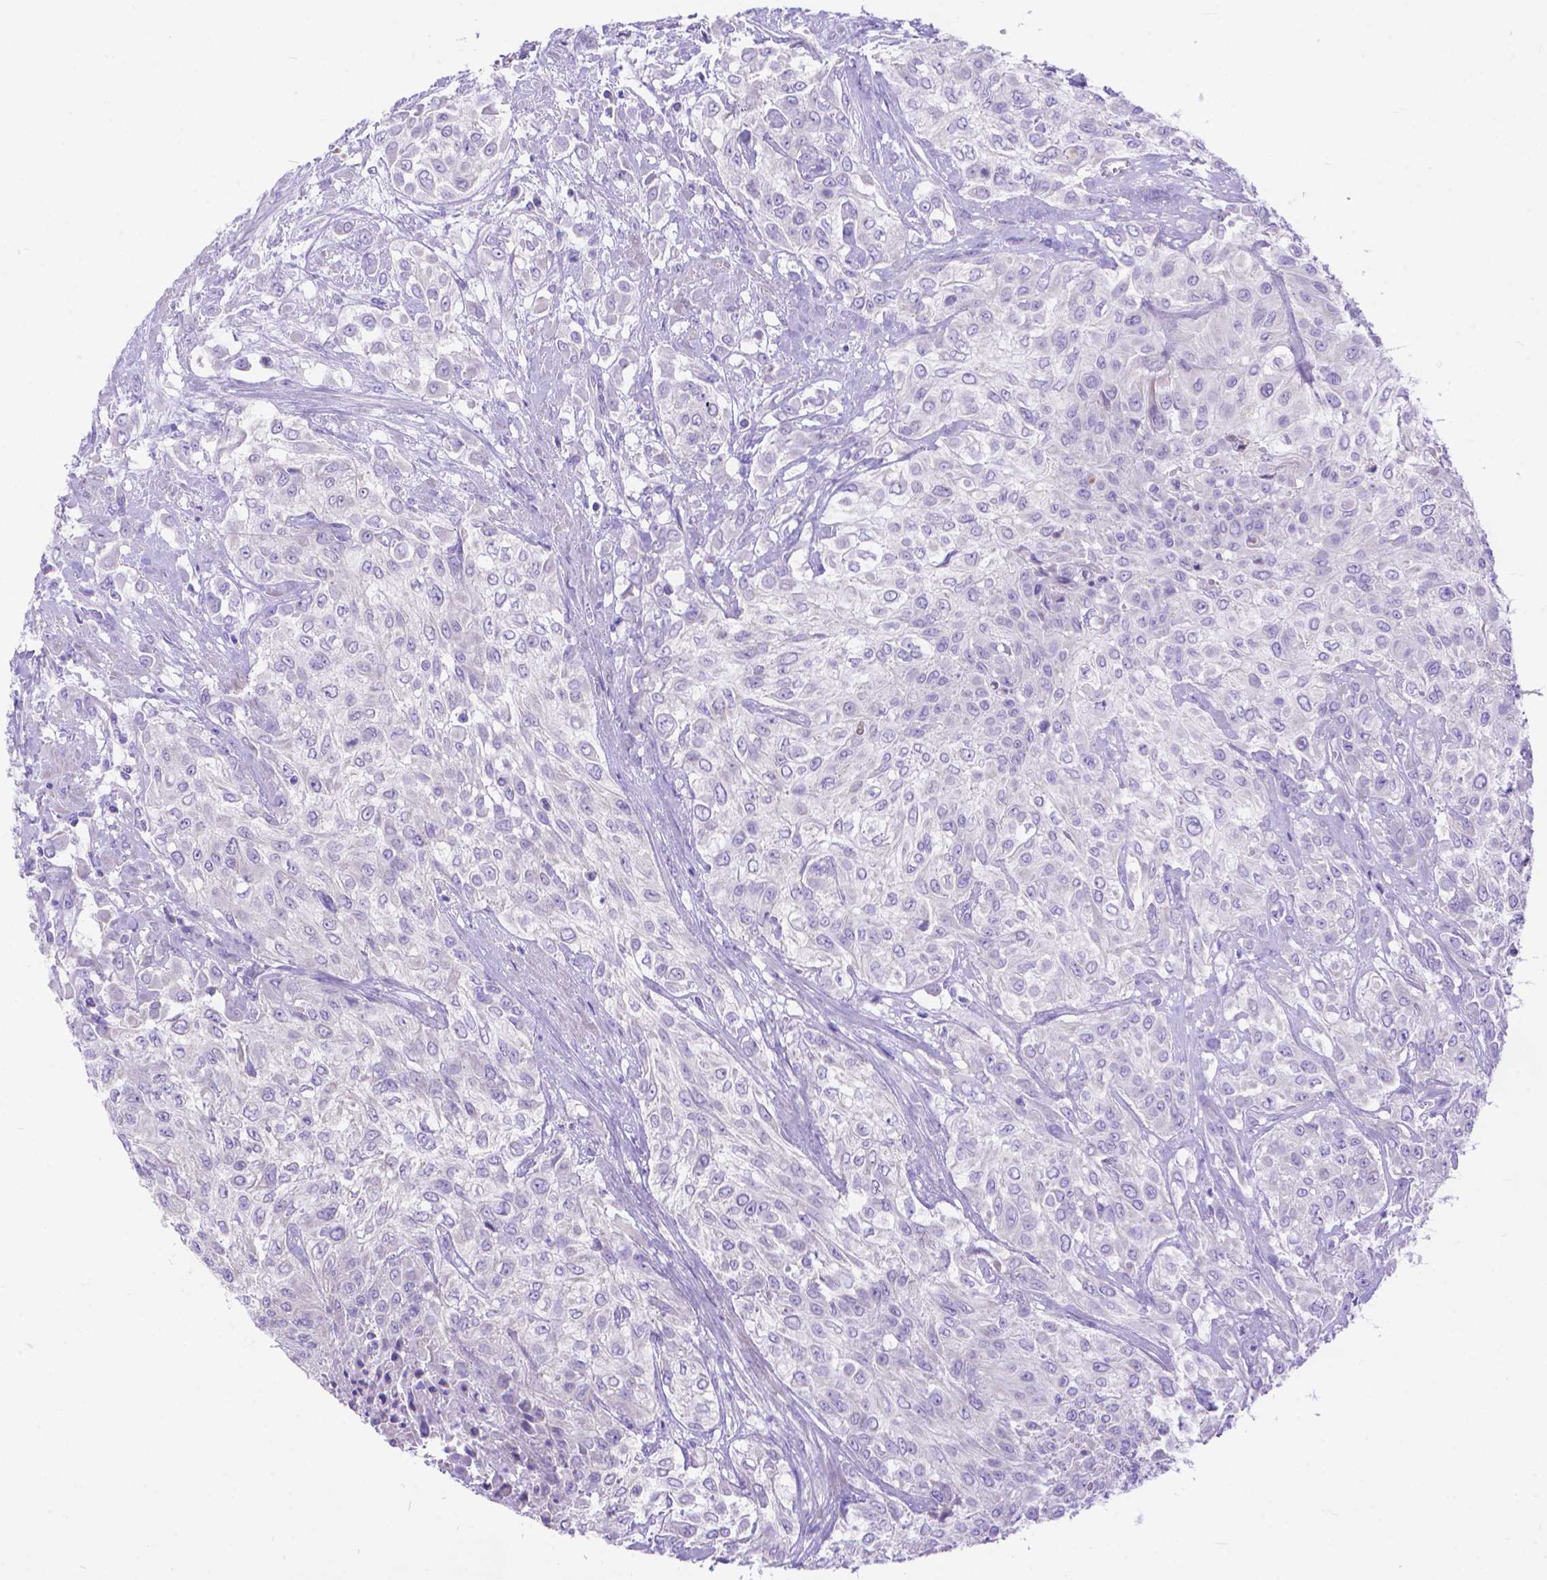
{"staining": {"intensity": "negative", "quantity": "none", "location": "none"}, "tissue": "urothelial cancer", "cell_type": "Tumor cells", "image_type": "cancer", "snomed": [{"axis": "morphology", "description": "Urothelial carcinoma, High grade"}, {"axis": "topography", "description": "Urinary bladder"}], "caption": "A photomicrograph of human urothelial cancer is negative for staining in tumor cells. Nuclei are stained in blue.", "gene": "DHRS2", "patient": {"sex": "male", "age": 57}}